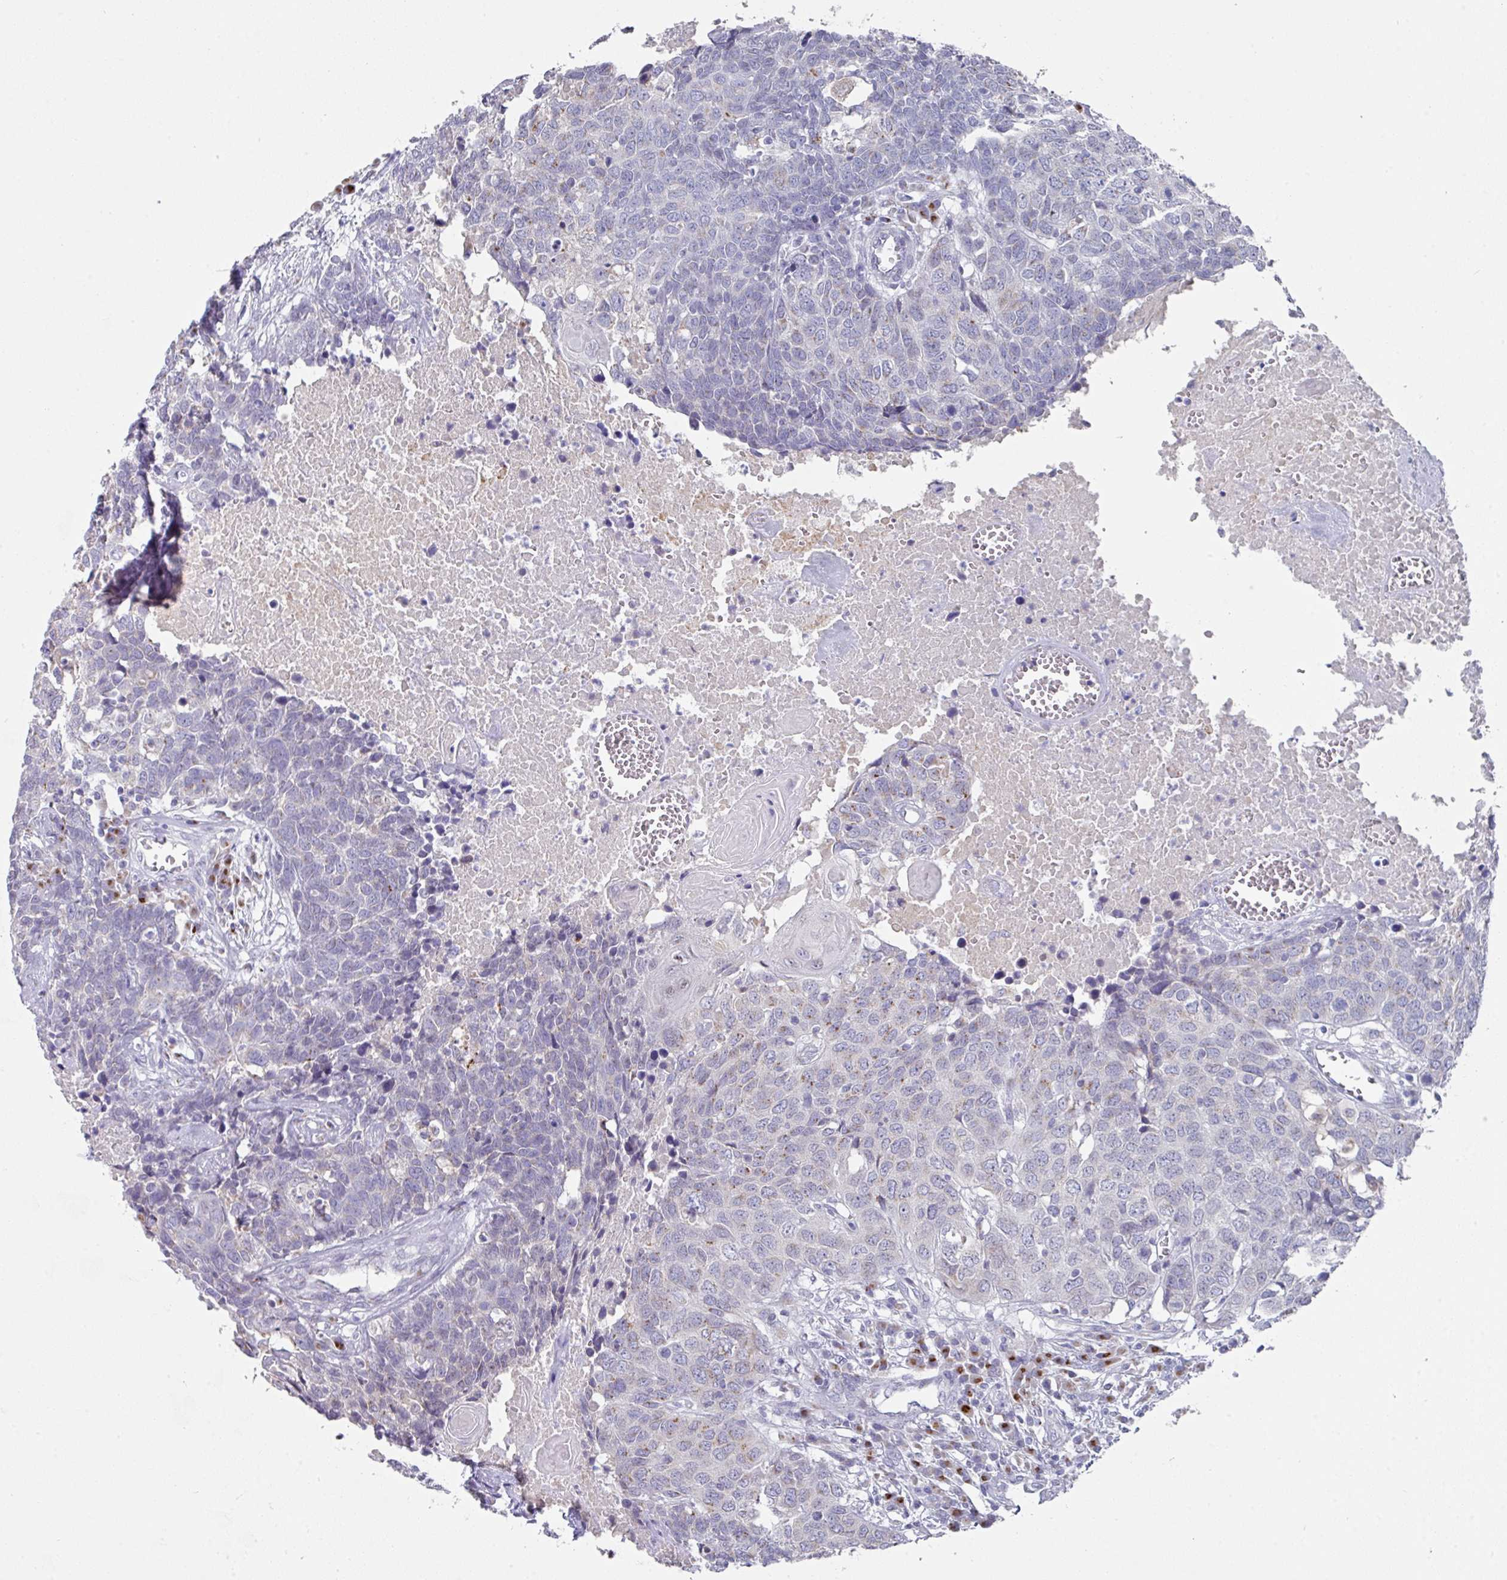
{"staining": {"intensity": "negative", "quantity": "none", "location": "none"}, "tissue": "head and neck cancer", "cell_type": "Tumor cells", "image_type": "cancer", "snomed": [{"axis": "morphology", "description": "Squamous cell carcinoma, NOS"}, {"axis": "topography", "description": "Head-Neck"}], "caption": "There is no significant expression in tumor cells of head and neck cancer (squamous cell carcinoma).", "gene": "VKORC1L1", "patient": {"sex": "male", "age": 66}}